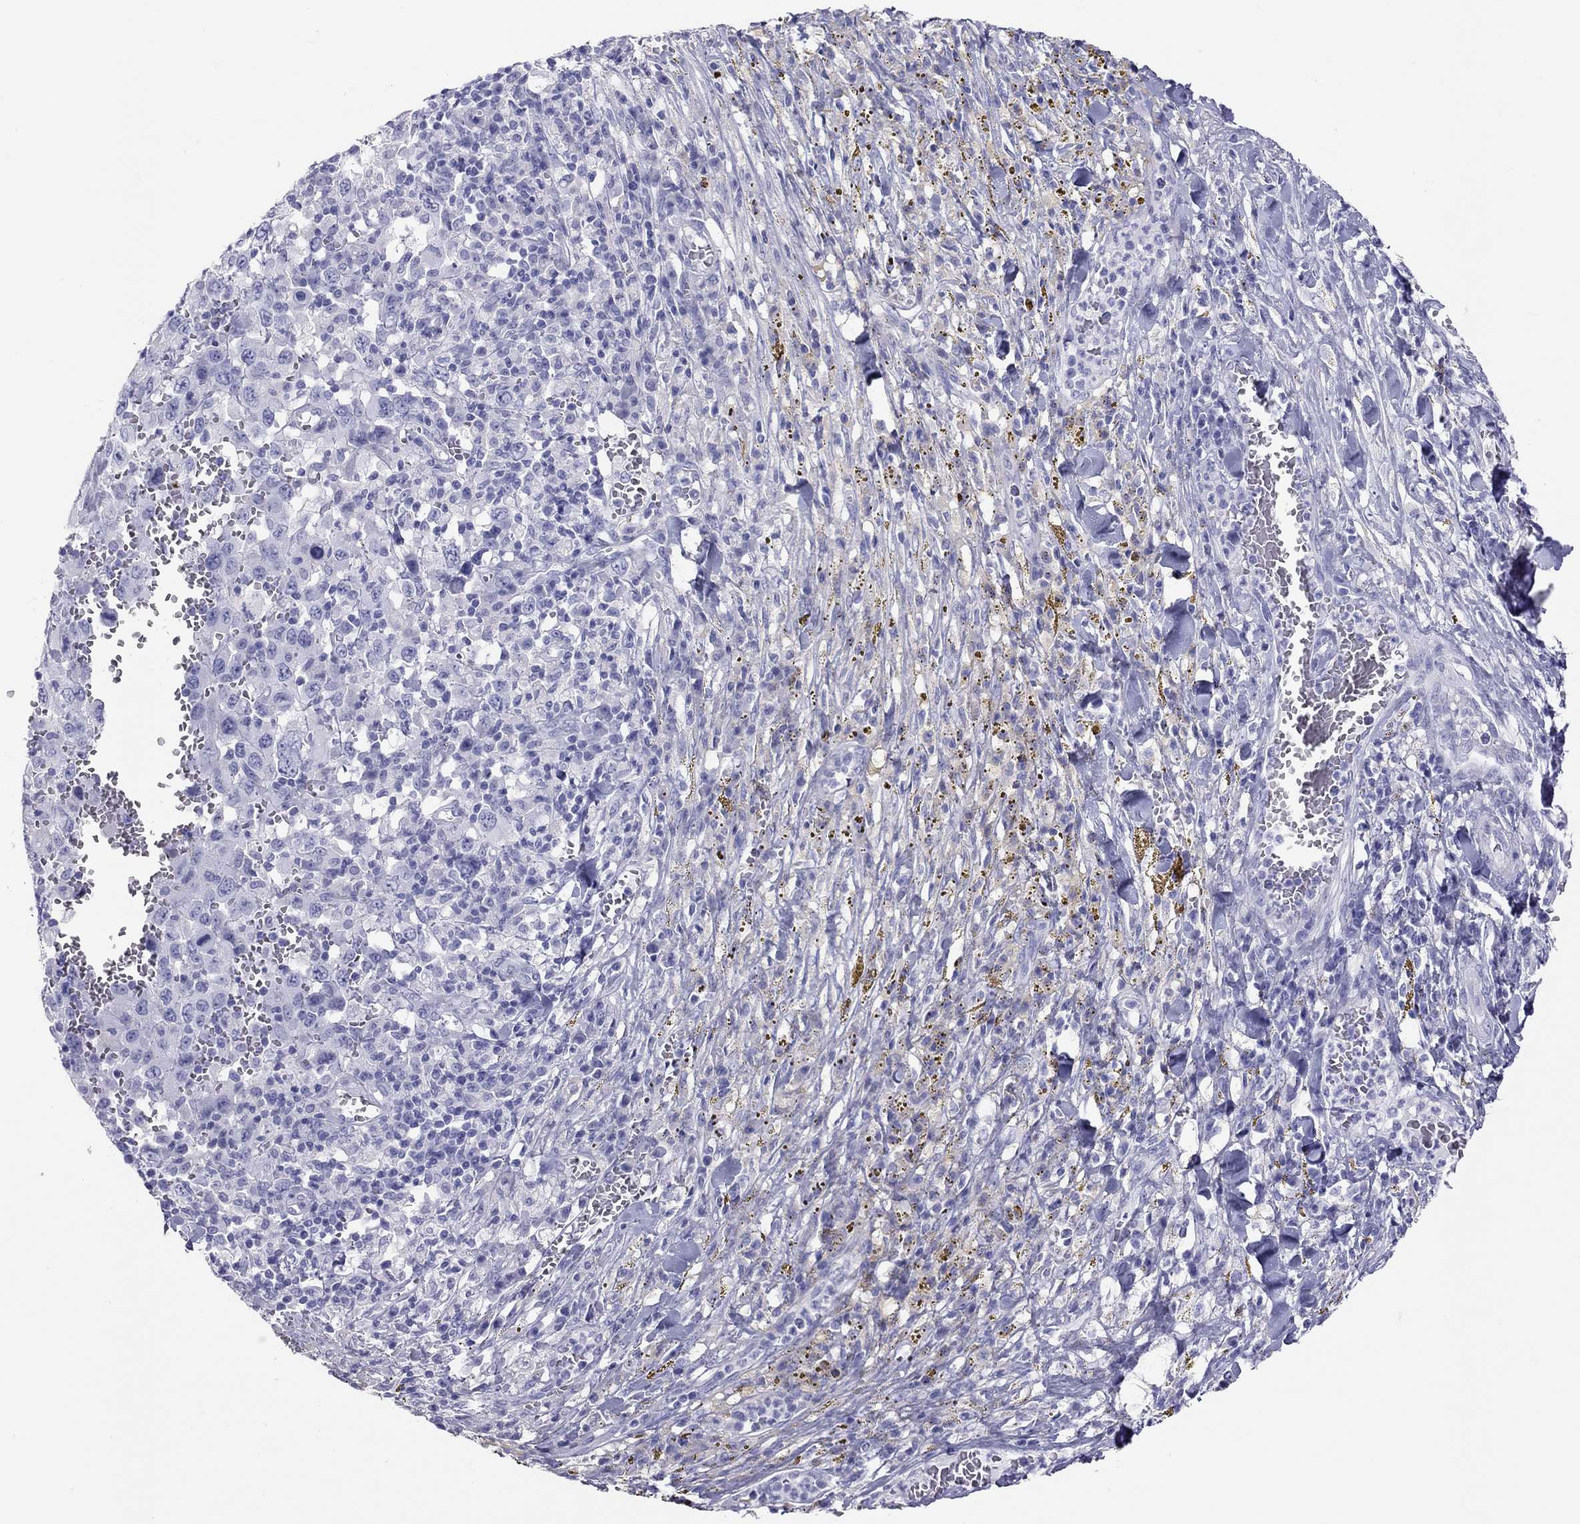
{"staining": {"intensity": "negative", "quantity": "none", "location": "none"}, "tissue": "melanoma", "cell_type": "Tumor cells", "image_type": "cancer", "snomed": [{"axis": "morphology", "description": "Malignant melanoma, NOS"}, {"axis": "topography", "description": "Skin"}], "caption": "Immunohistochemistry of melanoma shows no staining in tumor cells.", "gene": "PSMB11", "patient": {"sex": "female", "age": 91}}